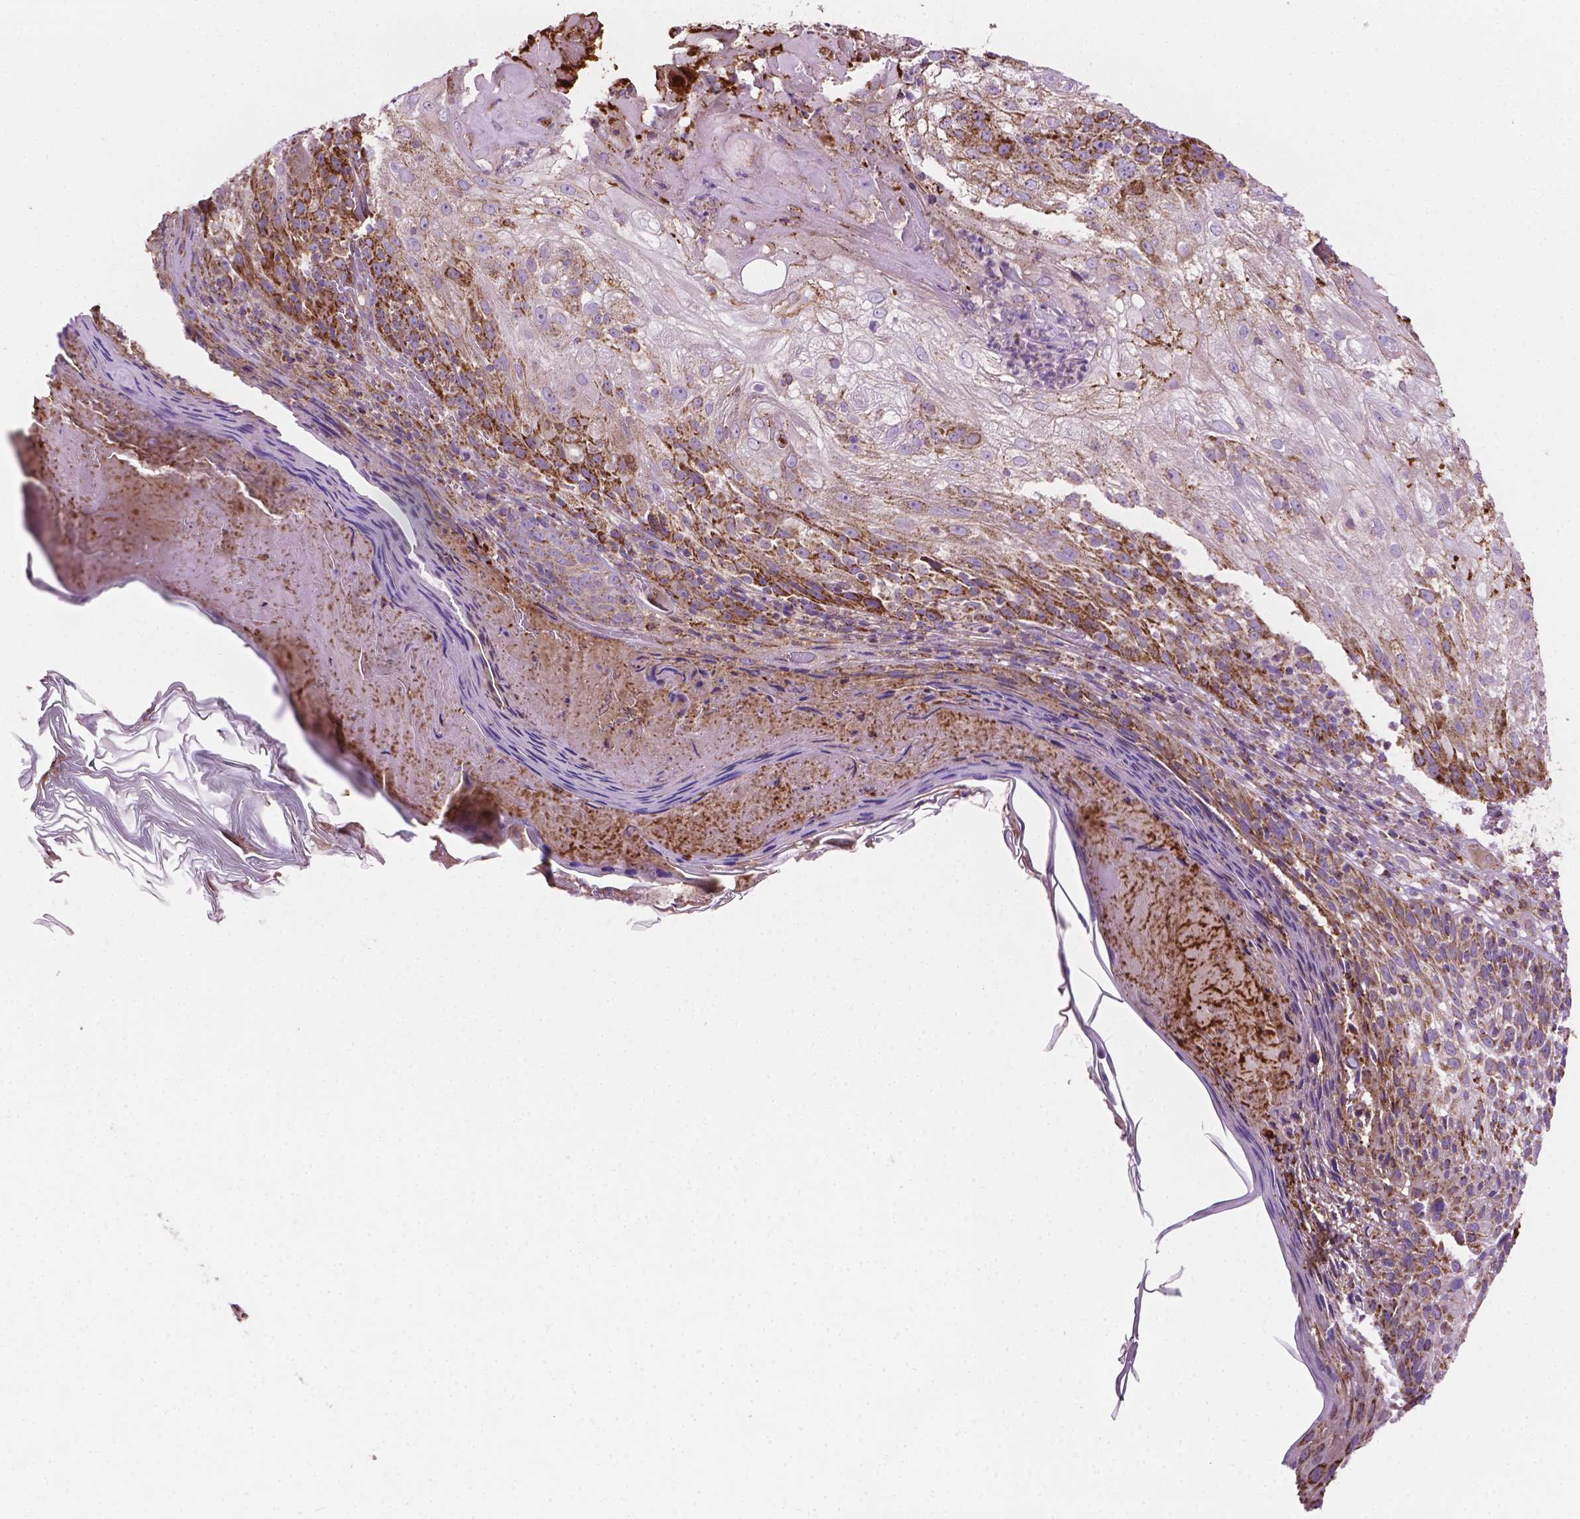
{"staining": {"intensity": "strong", "quantity": ">75%", "location": "cytoplasmic/membranous"}, "tissue": "skin cancer", "cell_type": "Tumor cells", "image_type": "cancer", "snomed": [{"axis": "morphology", "description": "Normal tissue, NOS"}, {"axis": "morphology", "description": "Squamous cell carcinoma, NOS"}, {"axis": "topography", "description": "Skin"}], "caption": "IHC of skin cancer (squamous cell carcinoma) demonstrates high levels of strong cytoplasmic/membranous positivity in approximately >75% of tumor cells.", "gene": "PIBF1", "patient": {"sex": "female", "age": 83}}